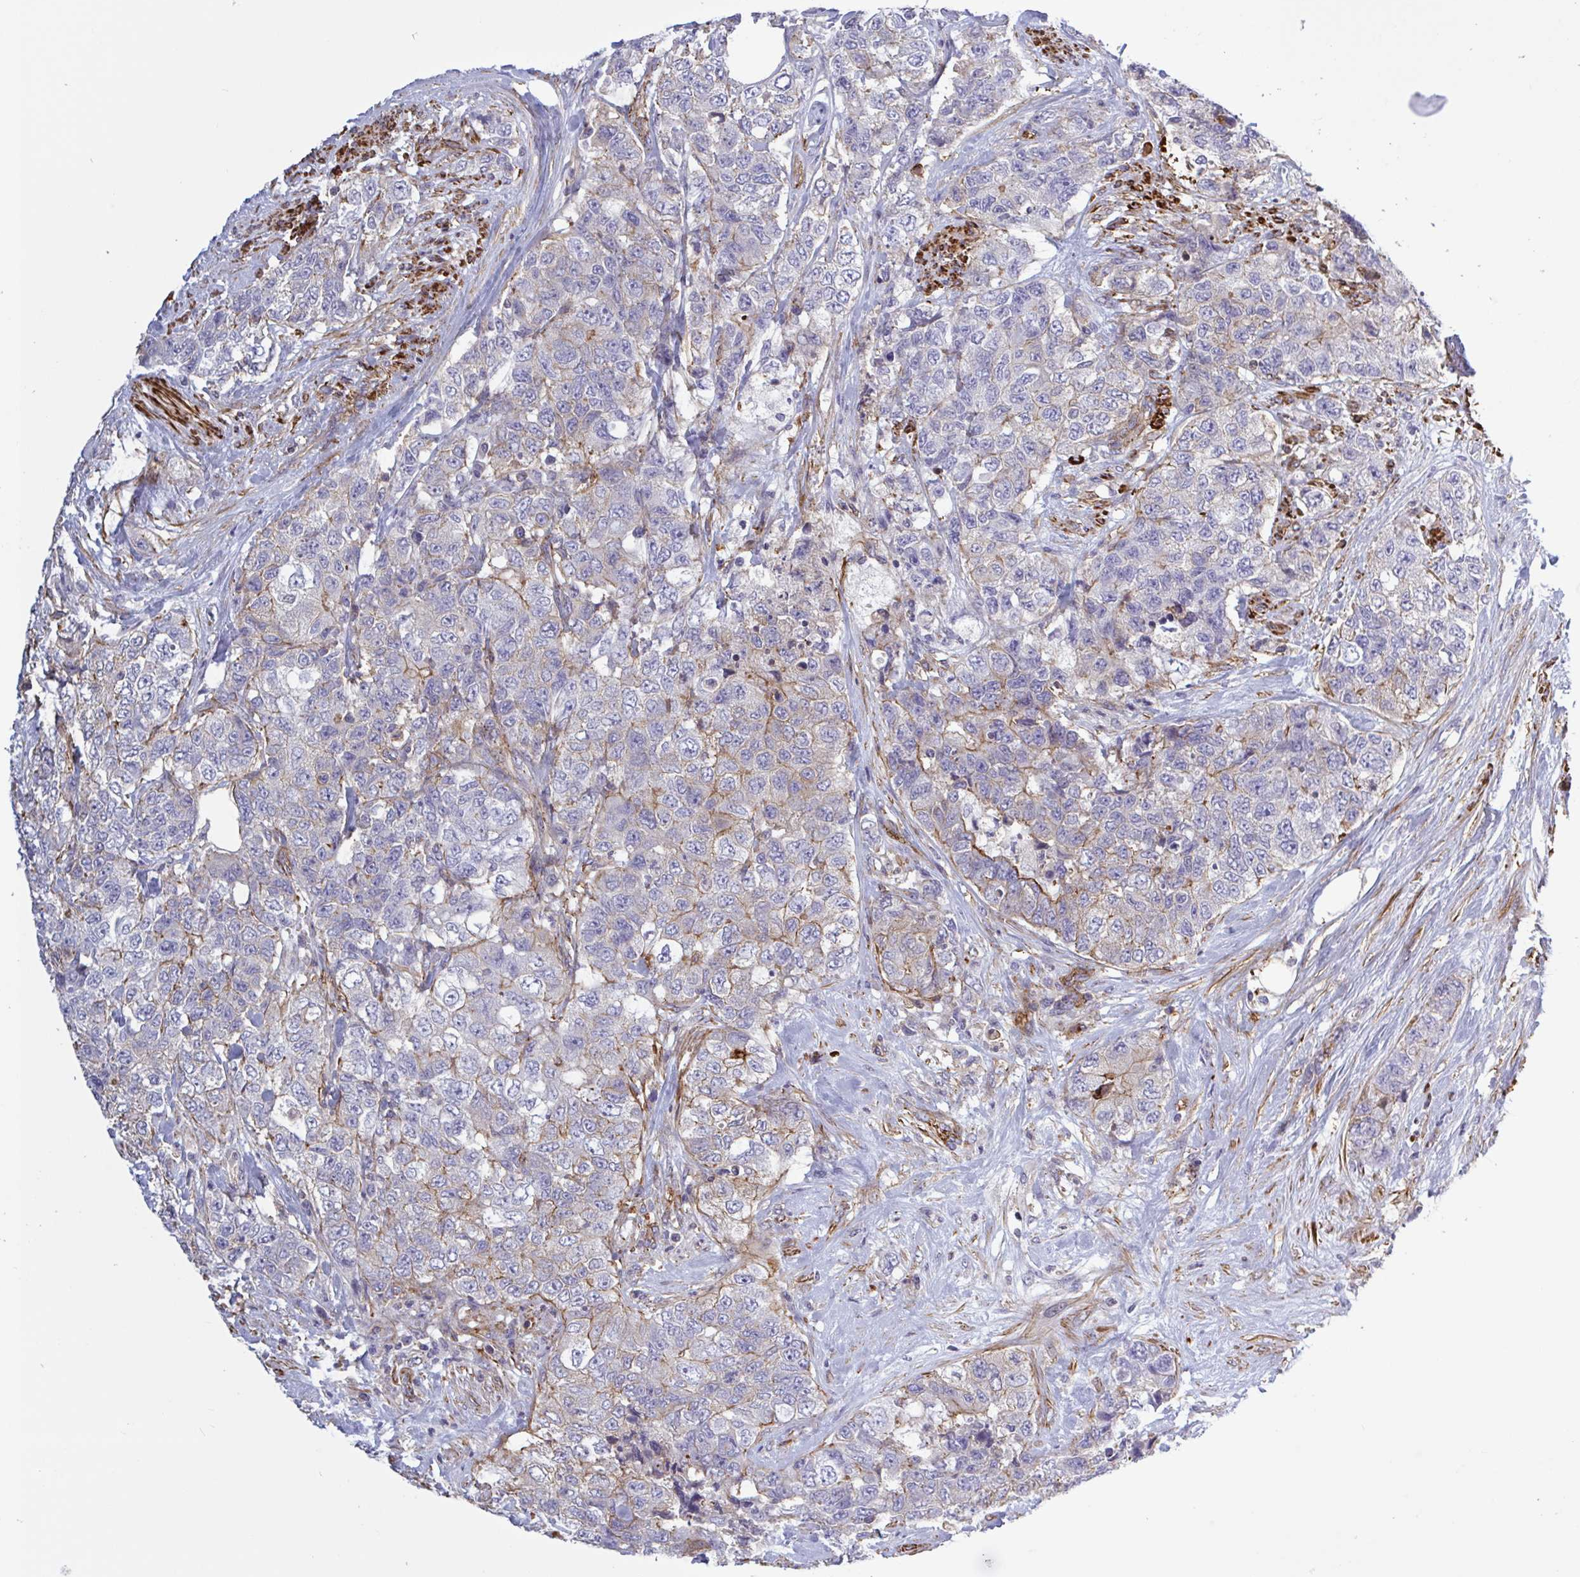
{"staining": {"intensity": "moderate", "quantity": "<25%", "location": "cytoplasmic/membranous"}, "tissue": "urothelial cancer", "cell_type": "Tumor cells", "image_type": "cancer", "snomed": [{"axis": "morphology", "description": "Urothelial carcinoma, High grade"}, {"axis": "topography", "description": "Urinary bladder"}], "caption": "High-grade urothelial carcinoma stained for a protein (brown) displays moderate cytoplasmic/membranous positive positivity in approximately <25% of tumor cells.", "gene": "SHISA7", "patient": {"sex": "female", "age": 78}}